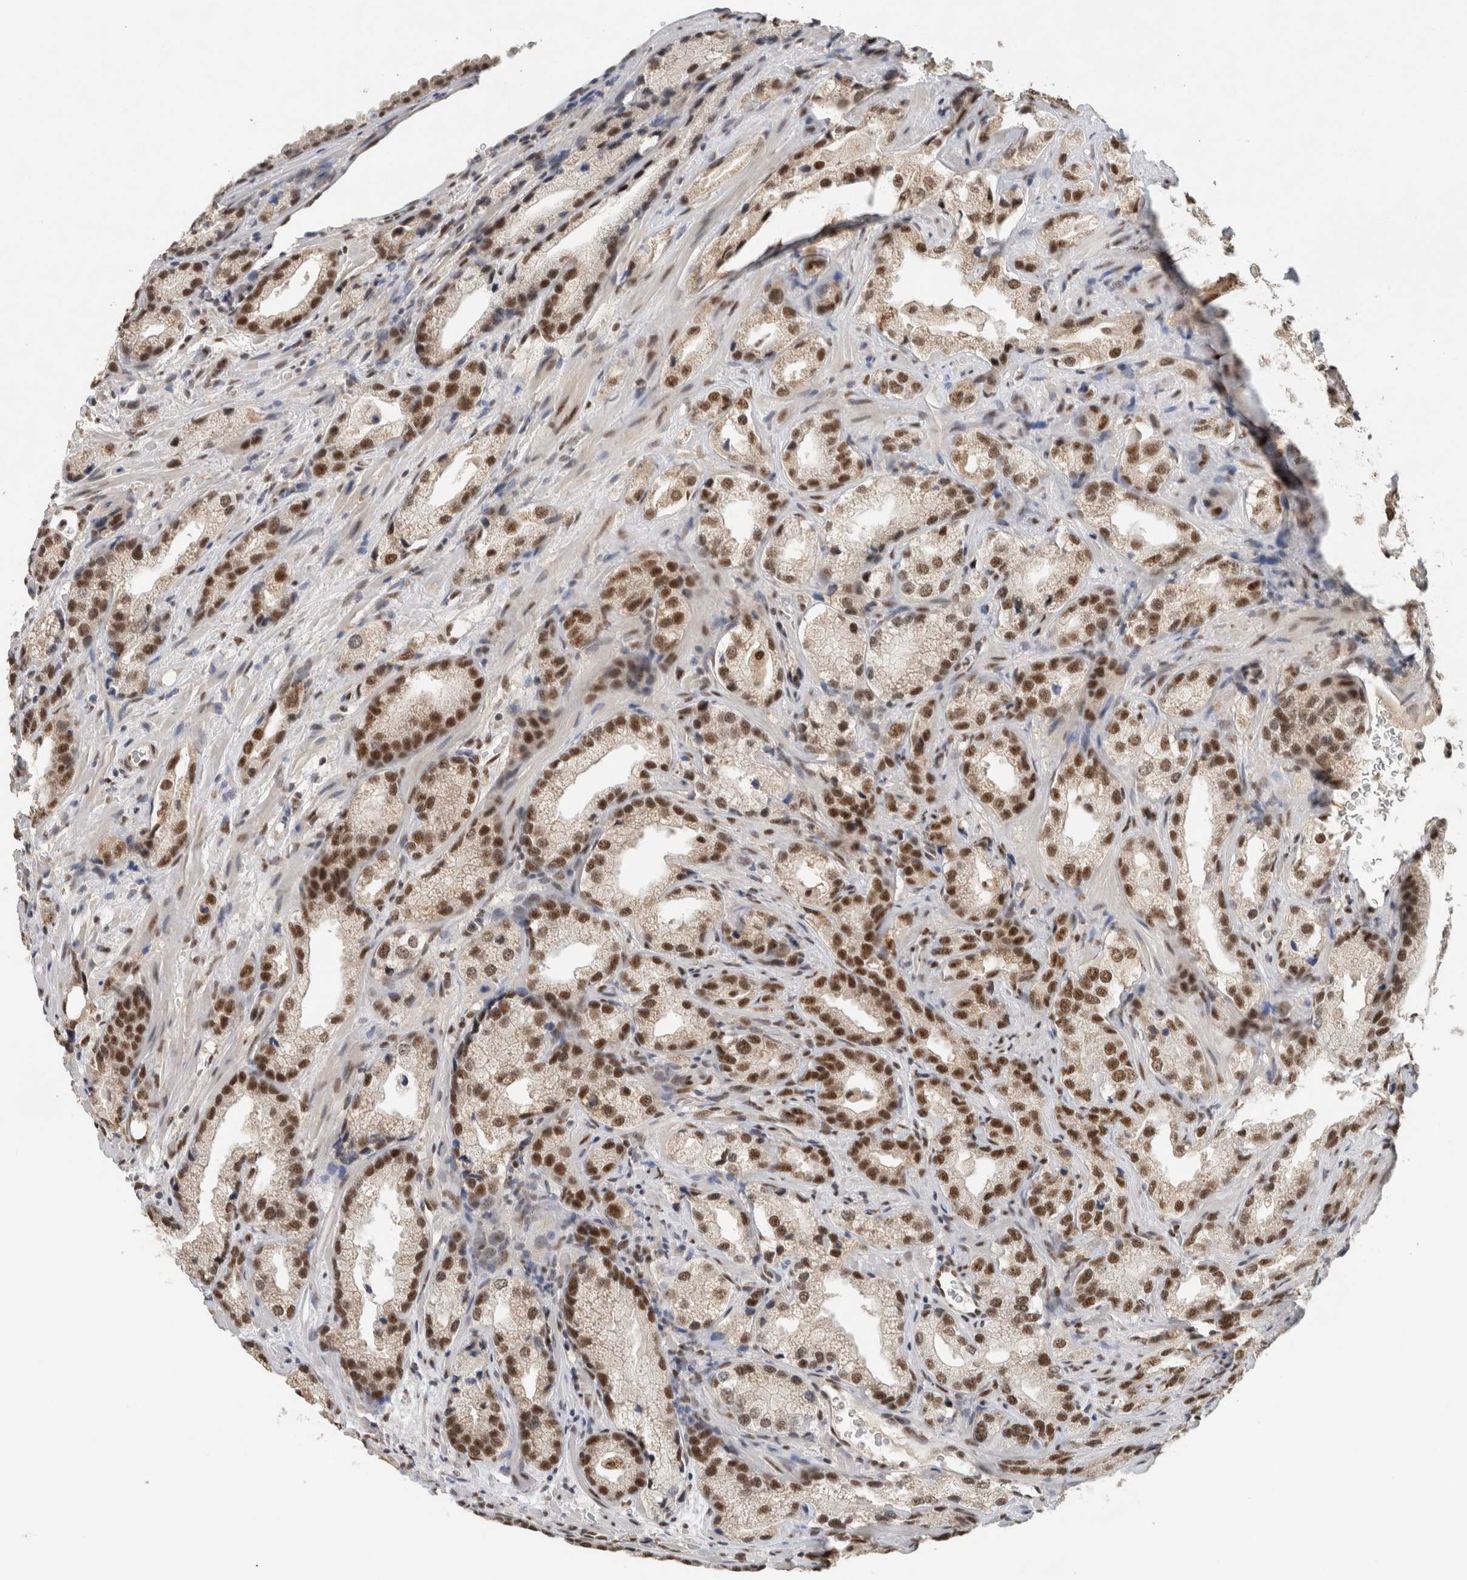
{"staining": {"intensity": "strong", "quantity": ">75%", "location": "nuclear"}, "tissue": "prostate cancer", "cell_type": "Tumor cells", "image_type": "cancer", "snomed": [{"axis": "morphology", "description": "Adenocarcinoma, High grade"}, {"axis": "topography", "description": "Prostate"}], "caption": "Immunohistochemistry (IHC) histopathology image of neoplastic tissue: prostate high-grade adenocarcinoma stained using immunohistochemistry exhibits high levels of strong protein expression localized specifically in the nuclear of tumor cells, appearing as a nuclear brown color.", "gene": "DDX42", "patient": {"sex": "male", "age": 63}}